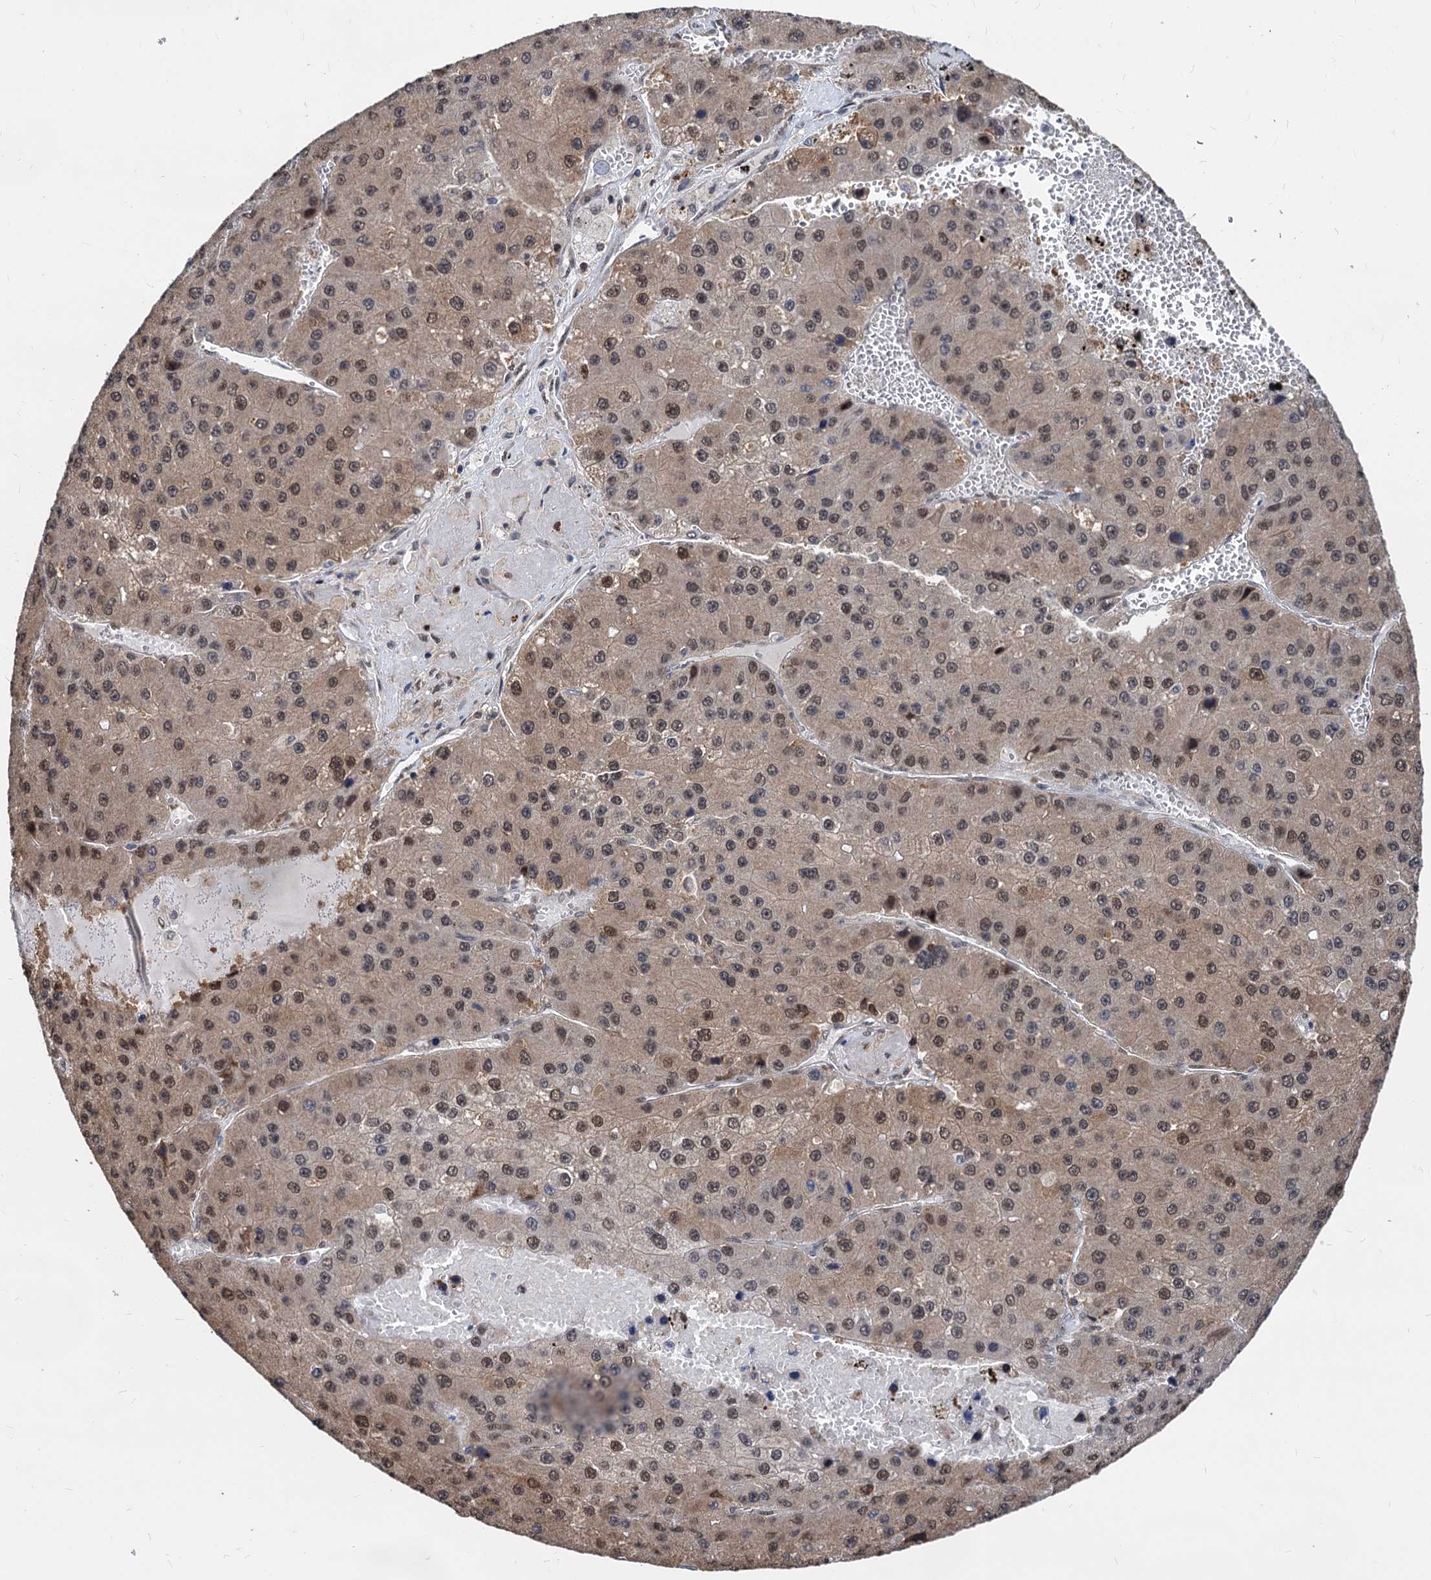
{"staining": {"intensity": "moderate", "quantity": ">75%", "location": "cytoplasmic/membranous,nuclear"}, "tissue": "liver cancer", "cell_type": "Tumor cells", "image_type": "cancer", "snomed": [{"axis": "morphology", "description": "Carcinoma, Hepatocellular, NOS"}, {"axis": "topography", "description": "Liver"}], "caption": "IHC (DAB) staining of human liver cancer shows moderate cytoplasmic/membranous and nuclear protein staining in about >75% of tumor cells. (DAB (3,3'-diaminobenzidine) IHC with brightfield microscopy, high magnification).", "gene": "PSMD4", "patient": {"sex": "female", "age": 73}}